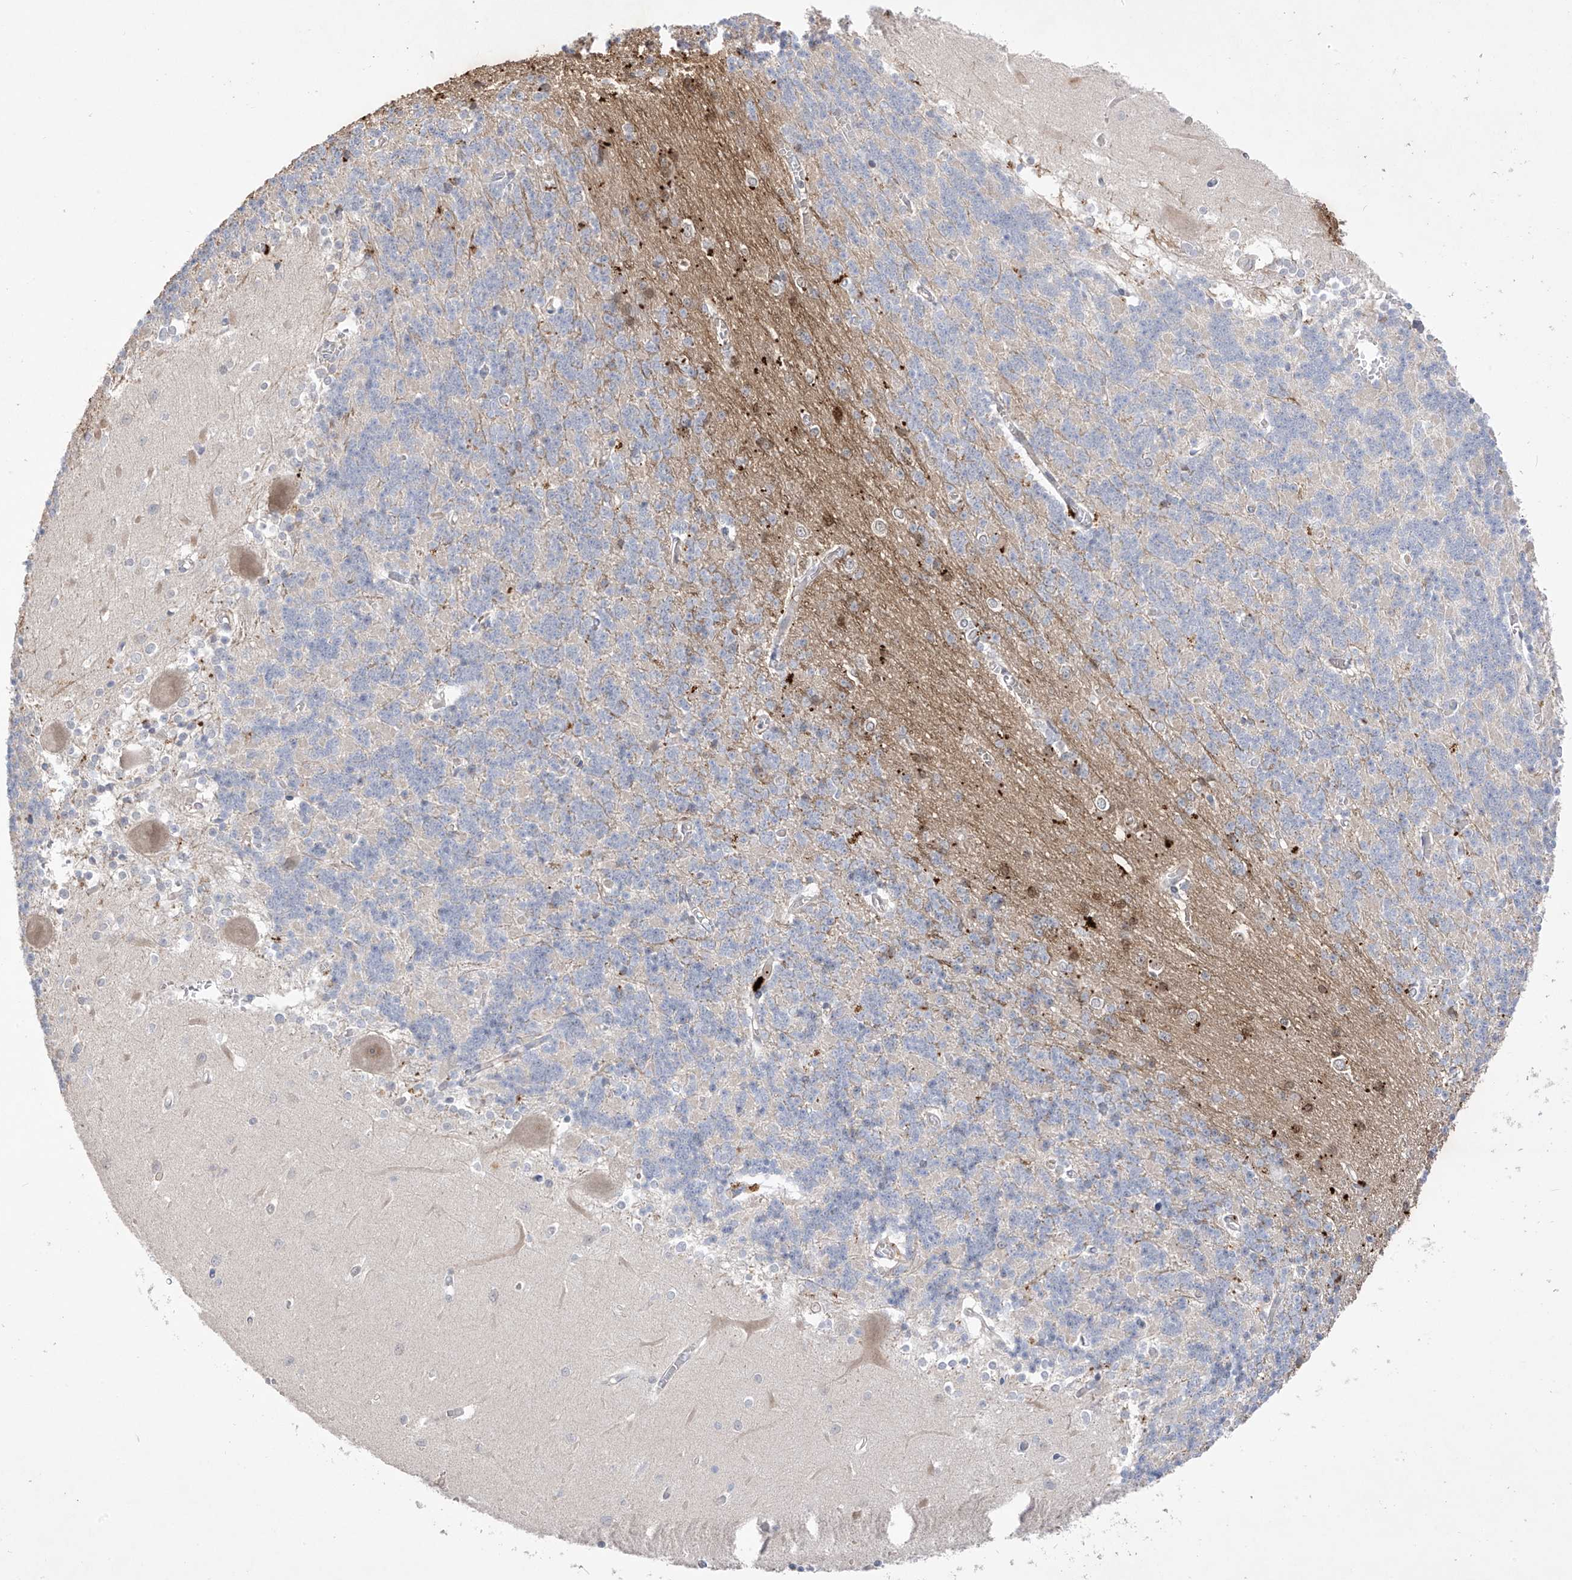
{"staining": {"intensity": "negative", "quantity": "none", "location": "none"}, "tissue": "cerebellum", "cell_type": "Cells in granular layer", "image_type": "normal", "snomed": [{"axis": "morphology", "description": "Normal tissue, NOS"}, {"axis": "topography", "description": "Cerebellum"}], "caption": "This is an IHC image of benign human cerebellum. There is no positivity in cells in granular layer.", "gene": "ANGEL2", "patient": {"sex": "male", "age": 37}}